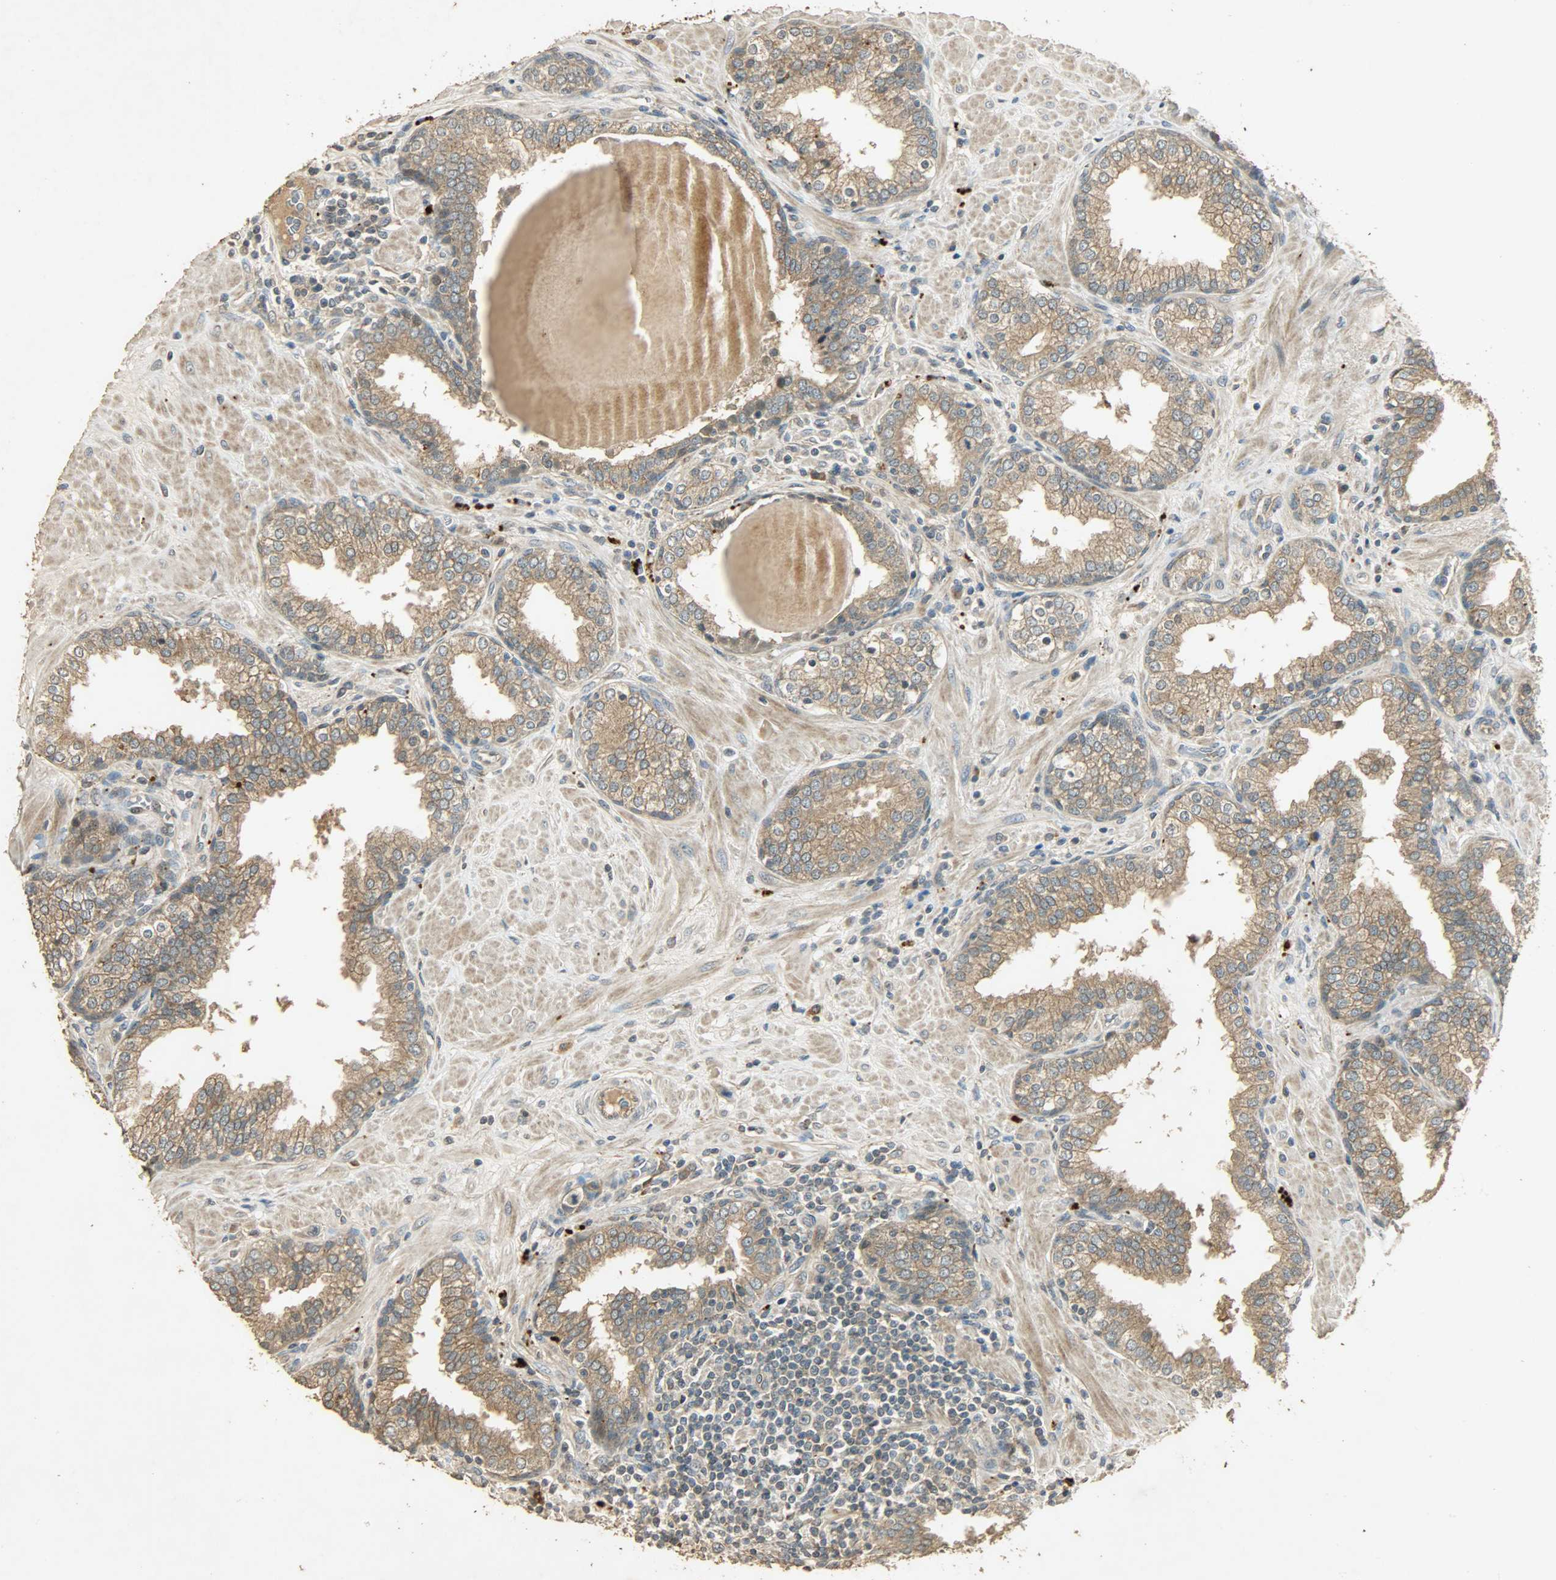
{"staining": {"intensity": "moderate", "quantity": ">75%", "location": "cytoplasmic/membranous"}, "tissue": "prostate", "cell_type": "Glandular cells", "image_type": "normal", "snomed": [{"axis": "morphology", "description": "Normal tissue, NOS"}, {"axis": "topography", "description": "Prostate"}], "caption": "The micrograph demonstrates staining of normal prostate, revealing moderate cytoplasmic/membranous protein expression (brown color) within glandular cells.", "gene": "ATP2B1", "patient": {"sex": "male", "age": 51}}